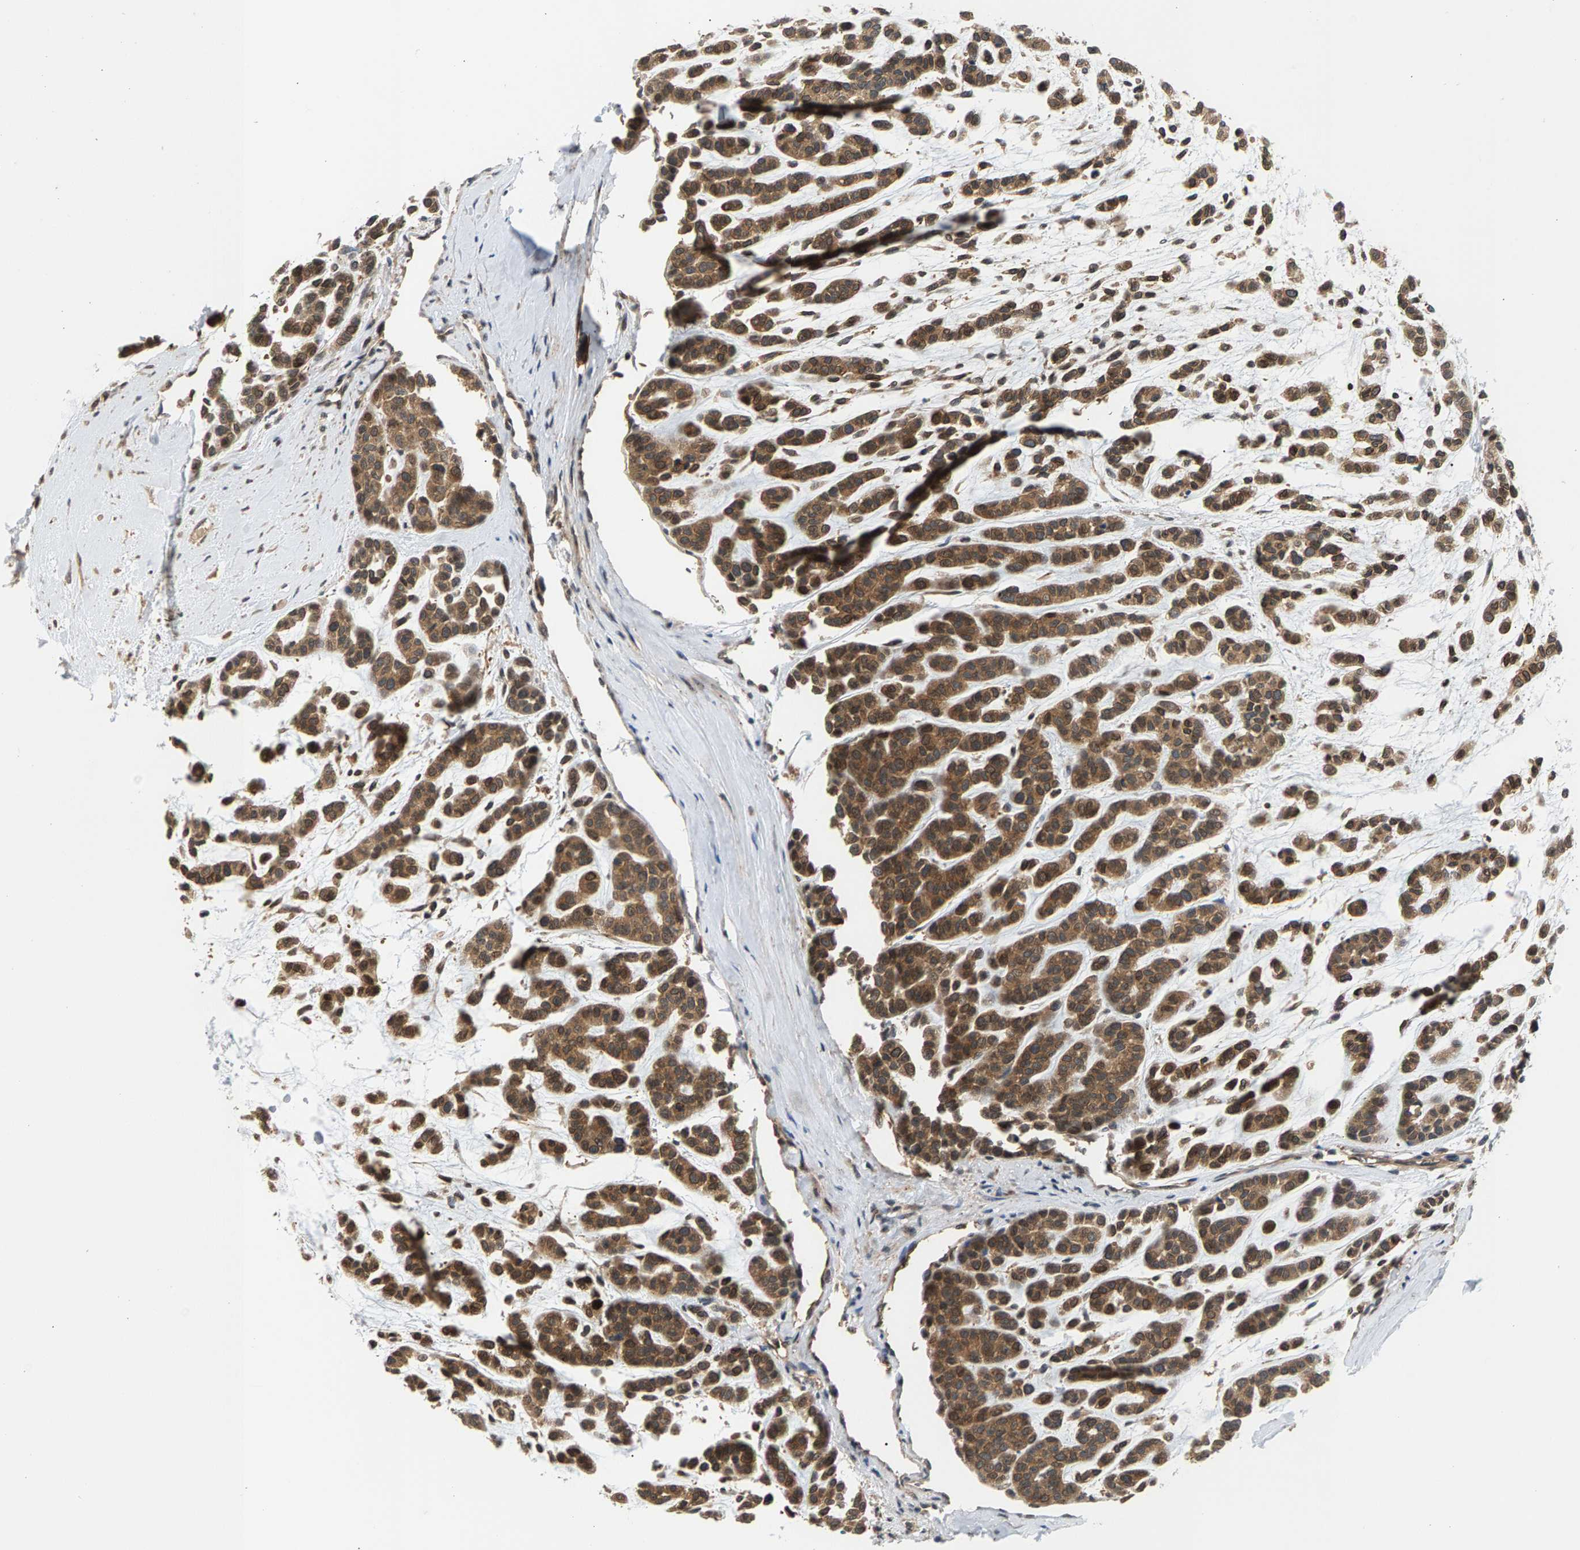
{"staining": {"intensity": "moderate", "quantity": ">75%", "location": "cytoplasmic/membranous"}, "tissue": "head and neck cancer", "cell_type": "Tumor cells", "image_type": "cancer", "snomed": [{"axis": "morphology", "description": "Adenocarcinoma, NOS"}, {"axis": "morphology", "description": "Adenoma, NOS"}, {"axis": "topography", "description": "Head-Neck"}], "caption": "Head and neck adenoma tissue displays moderate cytoplasmic/membranous expression in approximately >75% of tumor cells", "gene": "MAP2K5", "patient": {"sex": "female", "age": 55}}